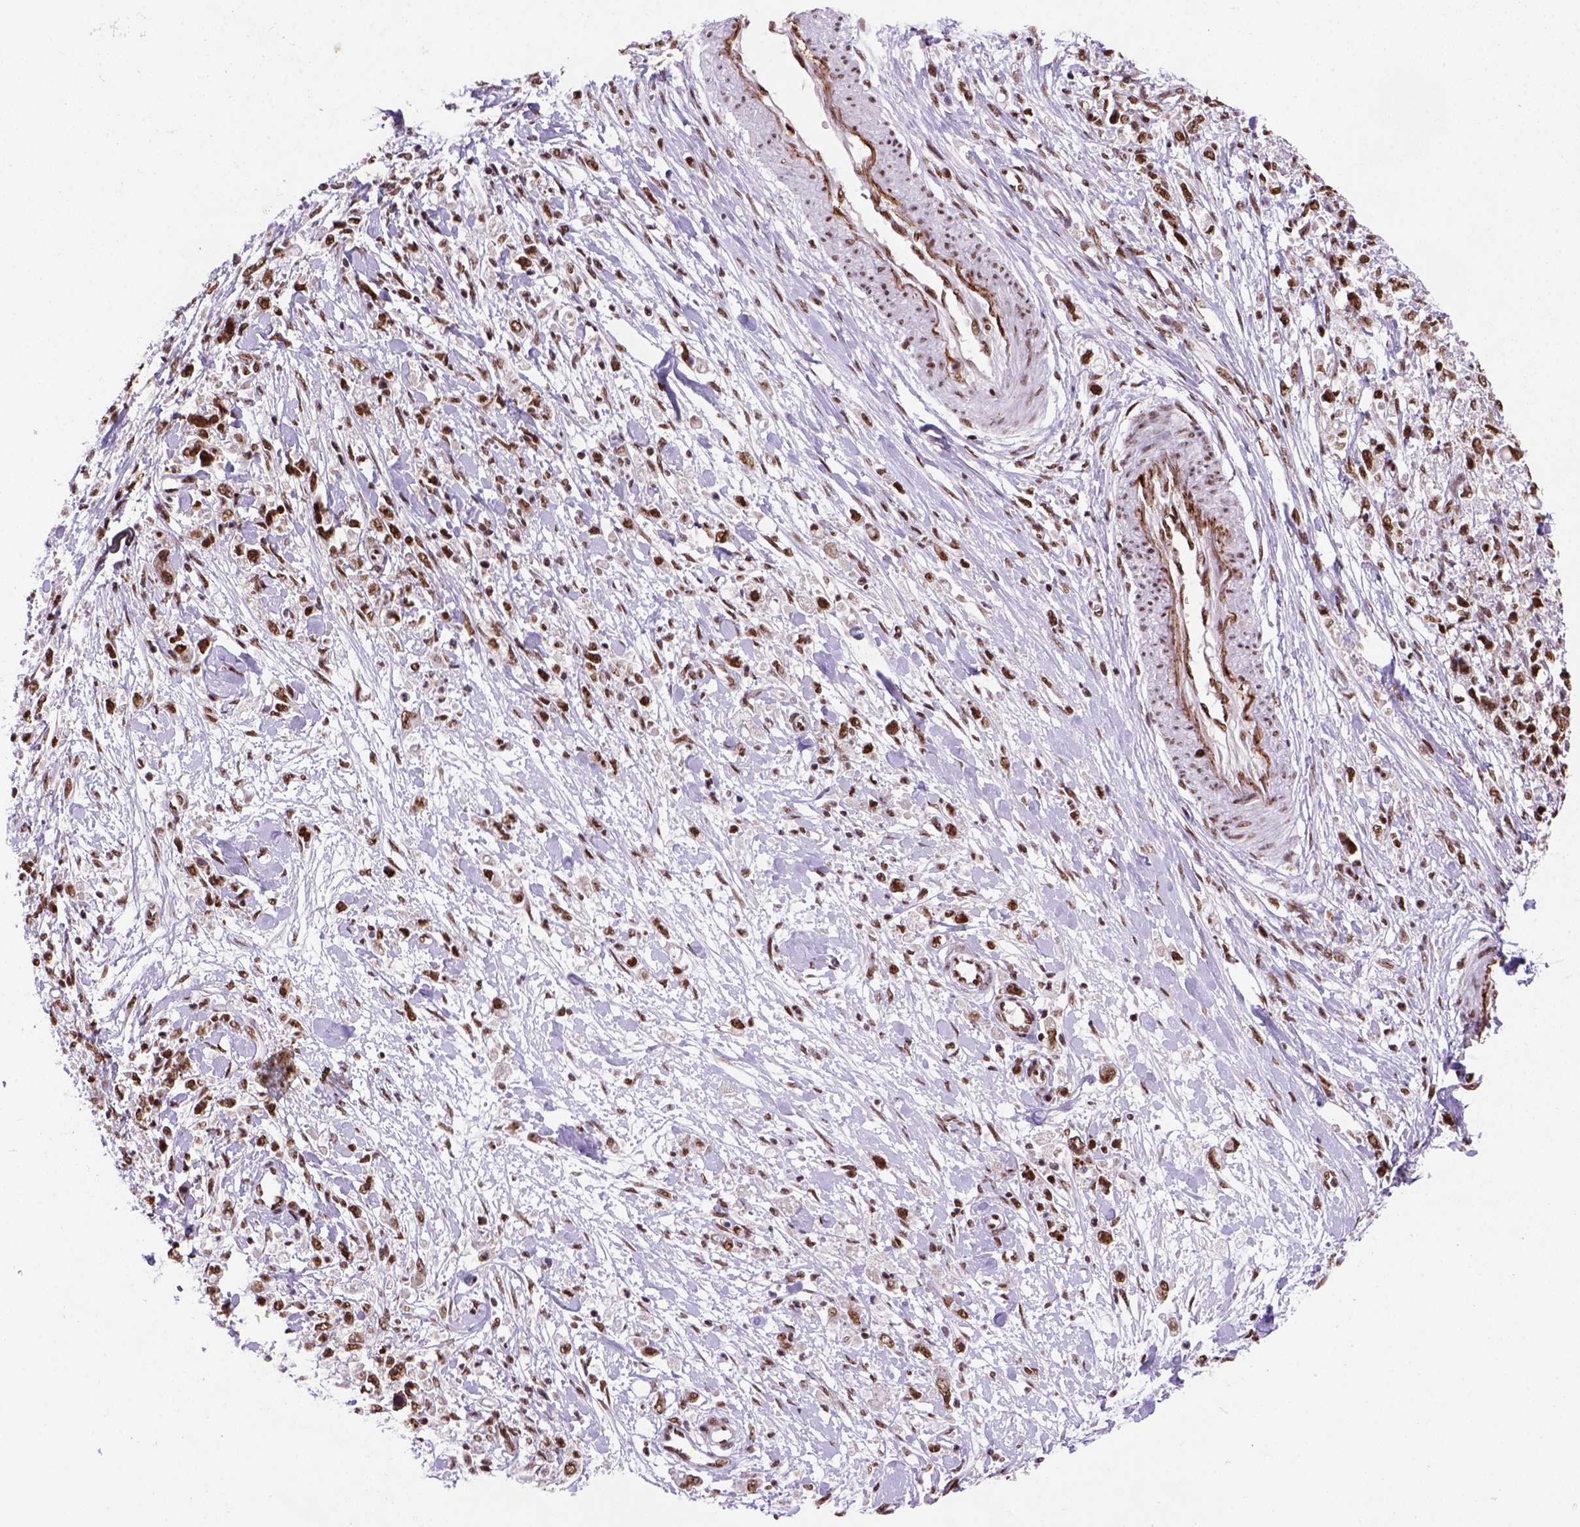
{"staining": {"intensity": "strong", "quantity": ">75%", "location": "nuclear"}, "tissue": "stomach cancer", "cell_type": "Tumor cells", "image_type": "cancer", "snomed": [{"axis": "morphology", "description": "Adenocarcinoma, NOS"}, {"axis": "topography", "description": "Stomach"}], "caption": "A high-resolution histopathology image shows IHC staining of stomach adenocarcinoma, which reveals strong nuclear expression in approximately >75% of tumor cells.", "gene": "NSMCE2", "patient": {"sex": "female", "age": 59}}